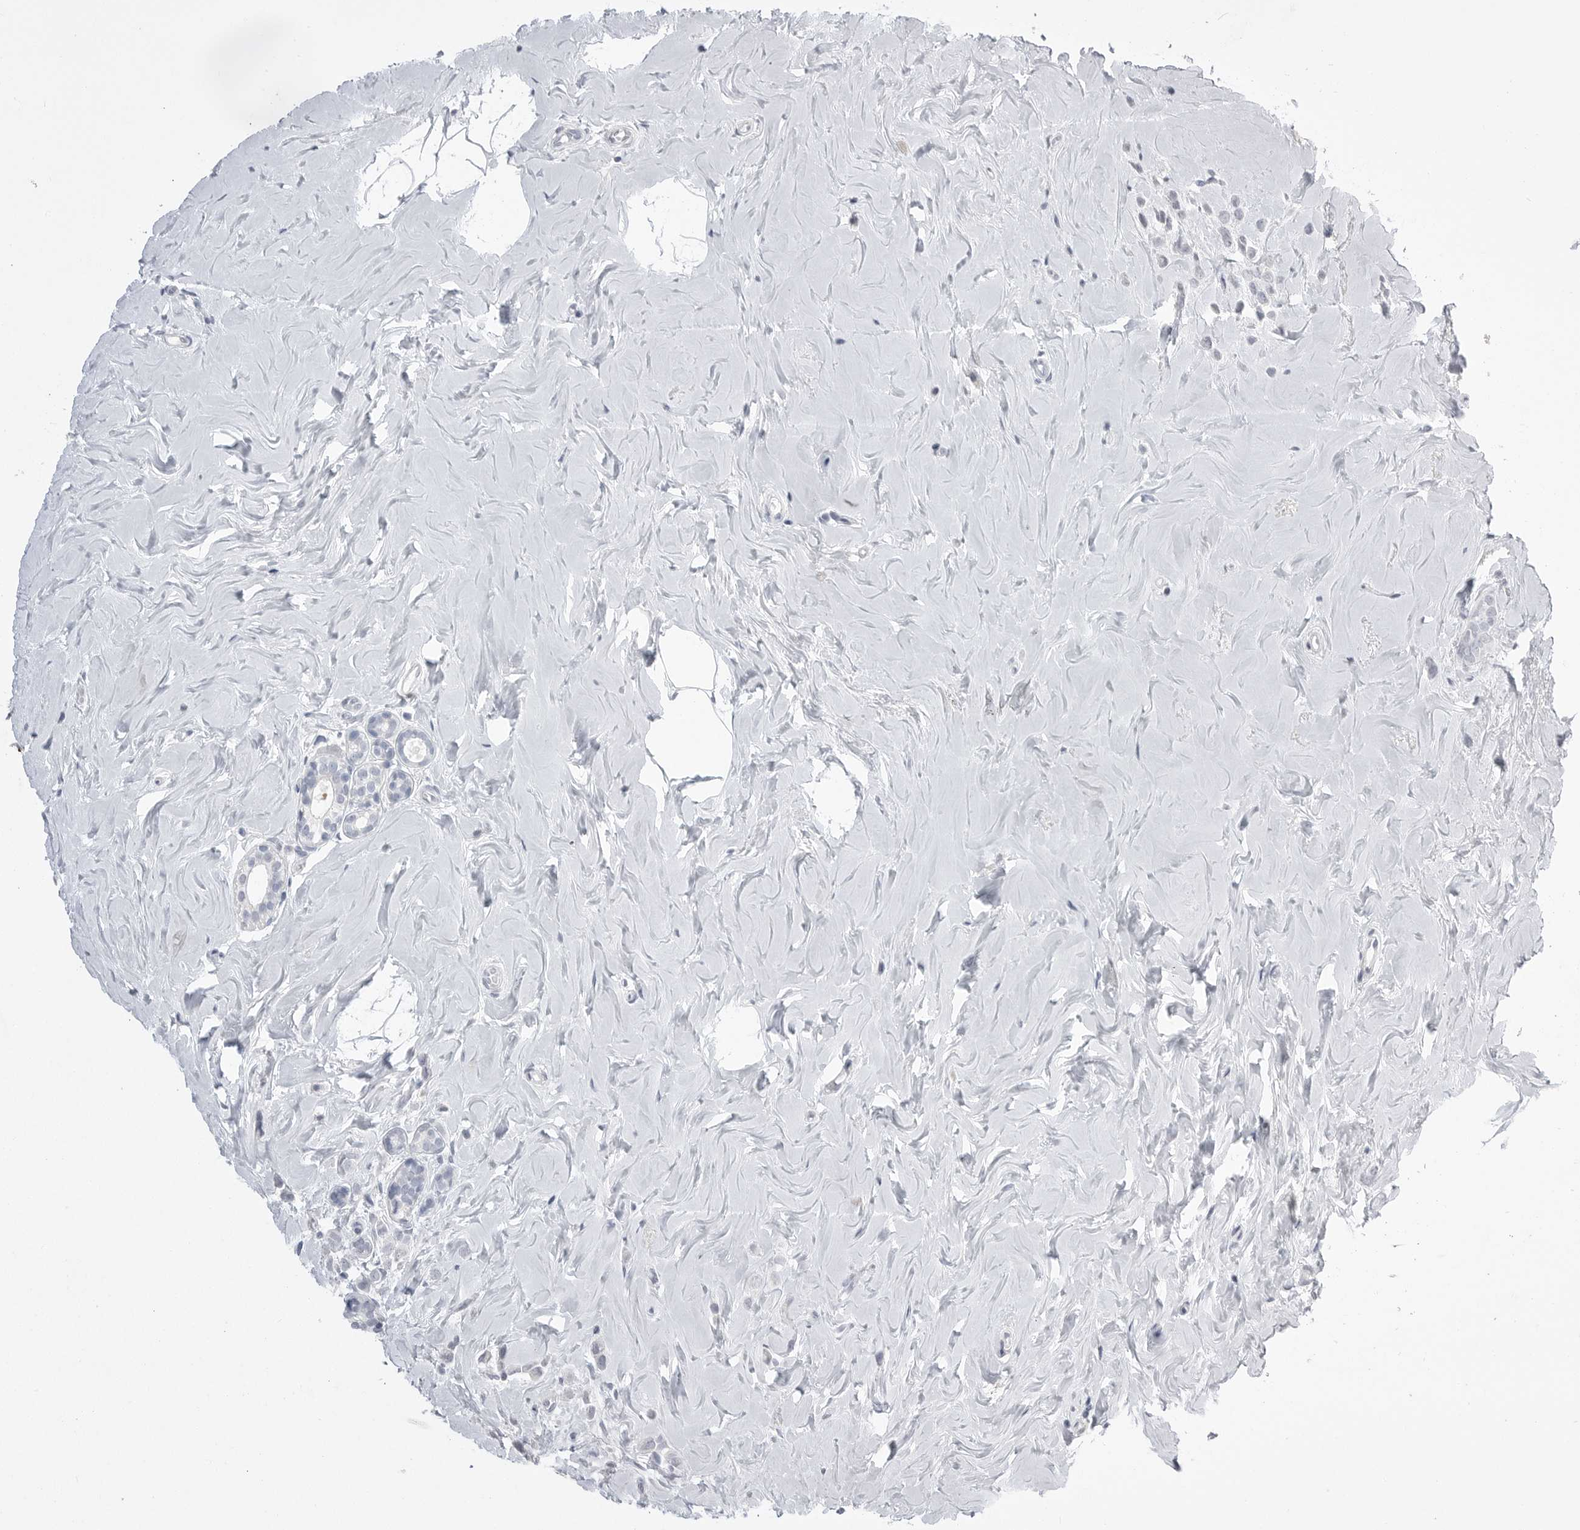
{"staining": {"intensity": "negative", "quantity": "none", "location": "none"}, "tissue": "breast cancer", "cell_type": "Tumor cells", "image_type": "cancer", "snomed": [{"axis": "morphology", "description": "Lobular carcinoma"}, {"axis": "topography", "description": "Breast"}], "caption": "IHC micrograph of lobular carcinoma (breast) stained for a protein (brown), which reveals no positivity in tumor cells.", "gene": "CPB1", "patient": {"sex": "female", "age": 47}}